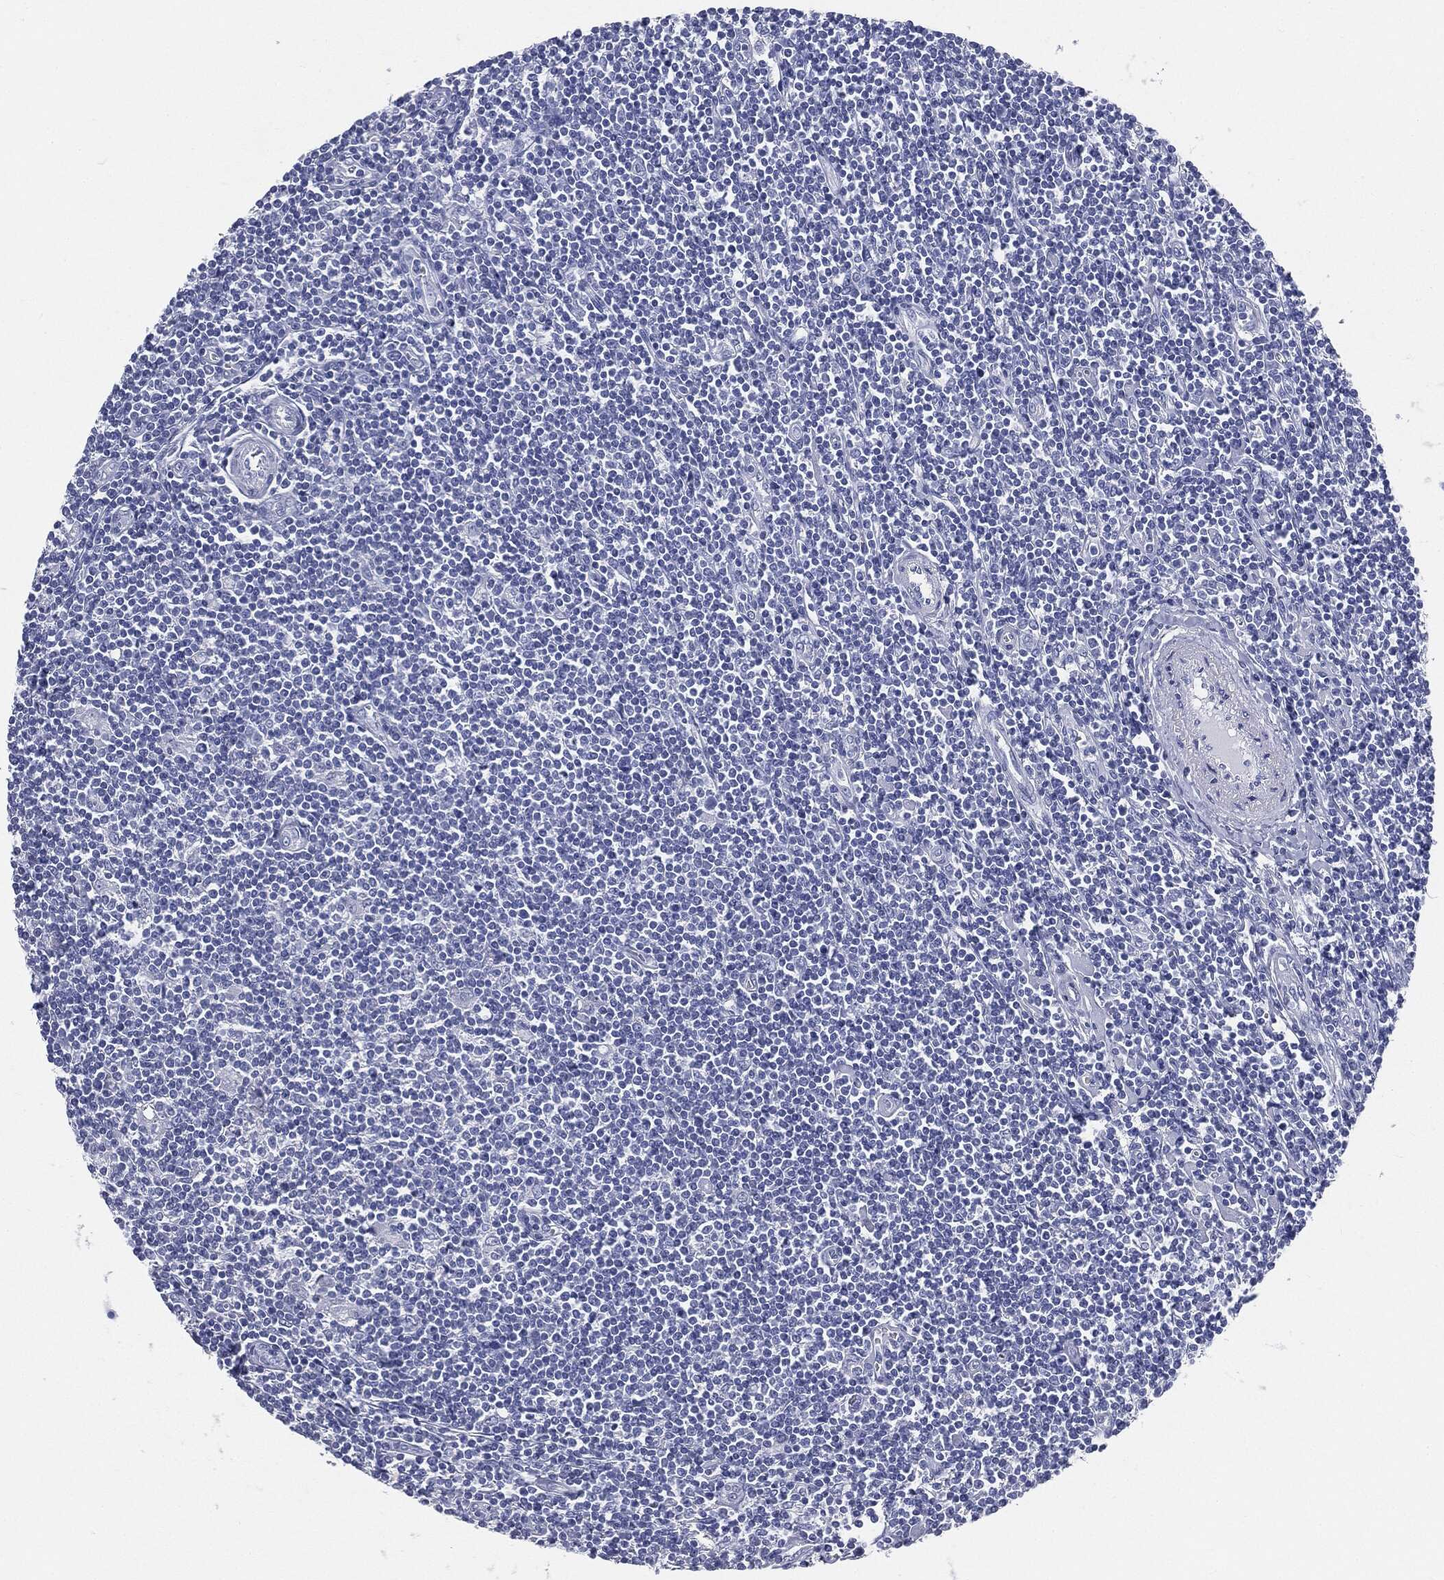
{"staining": {"intensity": "negative", "quantity": "none", "location": "none"}, "tissue": "lymphoma", "cell_type": "Tumor cells", "image_type": "cancer", "snomed": [{"axis": "morphology", "description": "Hodgkin's disease, NOS"}, {"axis": "topography", "description": "Lymph node"}], "caption": "A histopathology image of lymphoma stained for a protein exhibits no brown staining in tumor cells.", "gene": "CUZD1", "patient": {"sex": "male", "age": 40}}